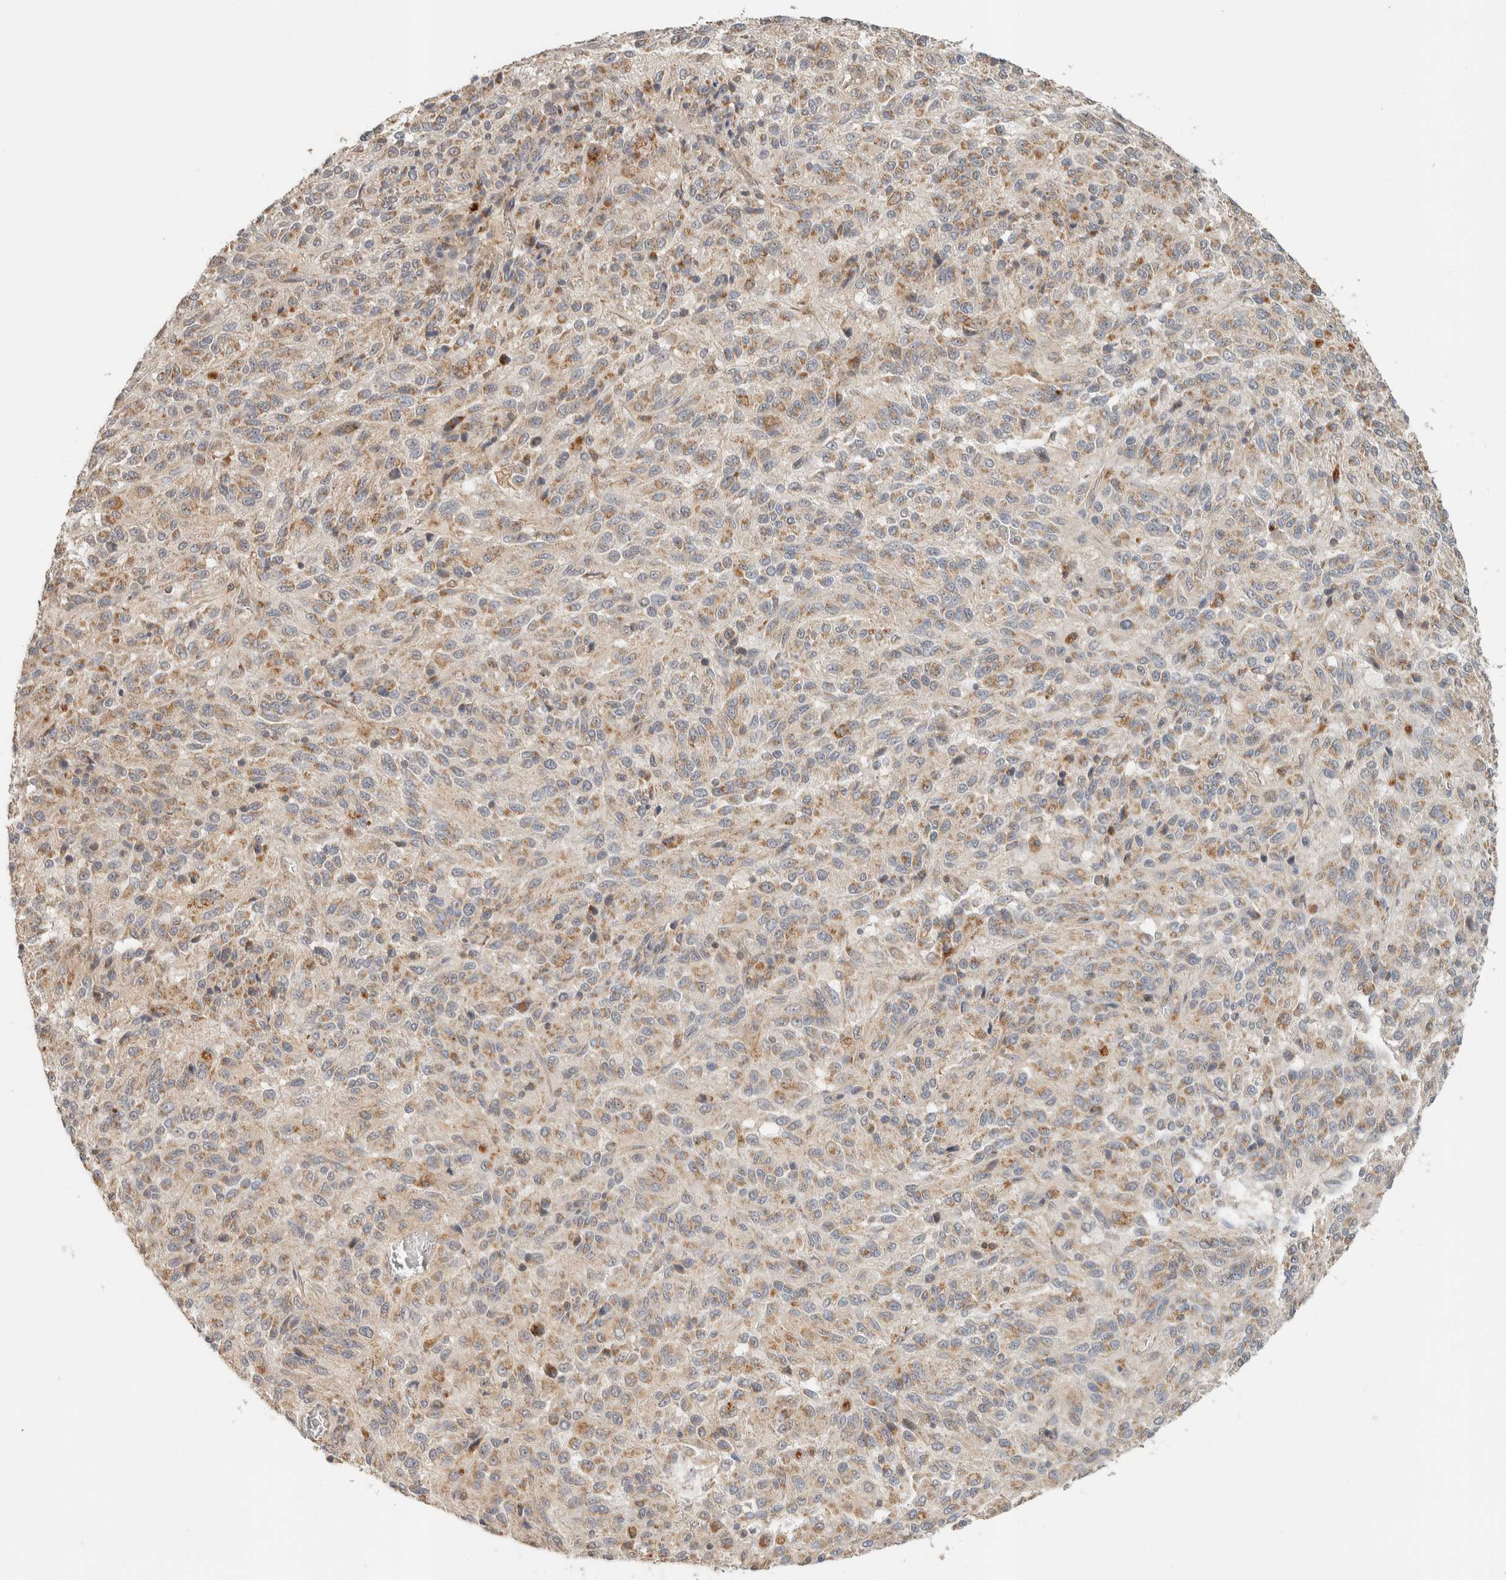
{"staining": {"intensity": "weak", "quantity": ">75%", "location": "cytoplasmic/membranous"}, "tissue": "melanoma", "cell_type": "Tumor cells", "image_type": "cancer", "snomed": [{"axis": "morphology", "description": "Malignant melanoma, Metastatic site"}, {"axis": "topography", "description": "Lung"}], "caption": "The image exhibits staining of malignant melanoma (metastatic site), revealing weak cytoplasmic/membranous protein staining (brown color) within tumor cells.", "gene": "PDE7B", "patient": {"sex": "male", "age": 64}}